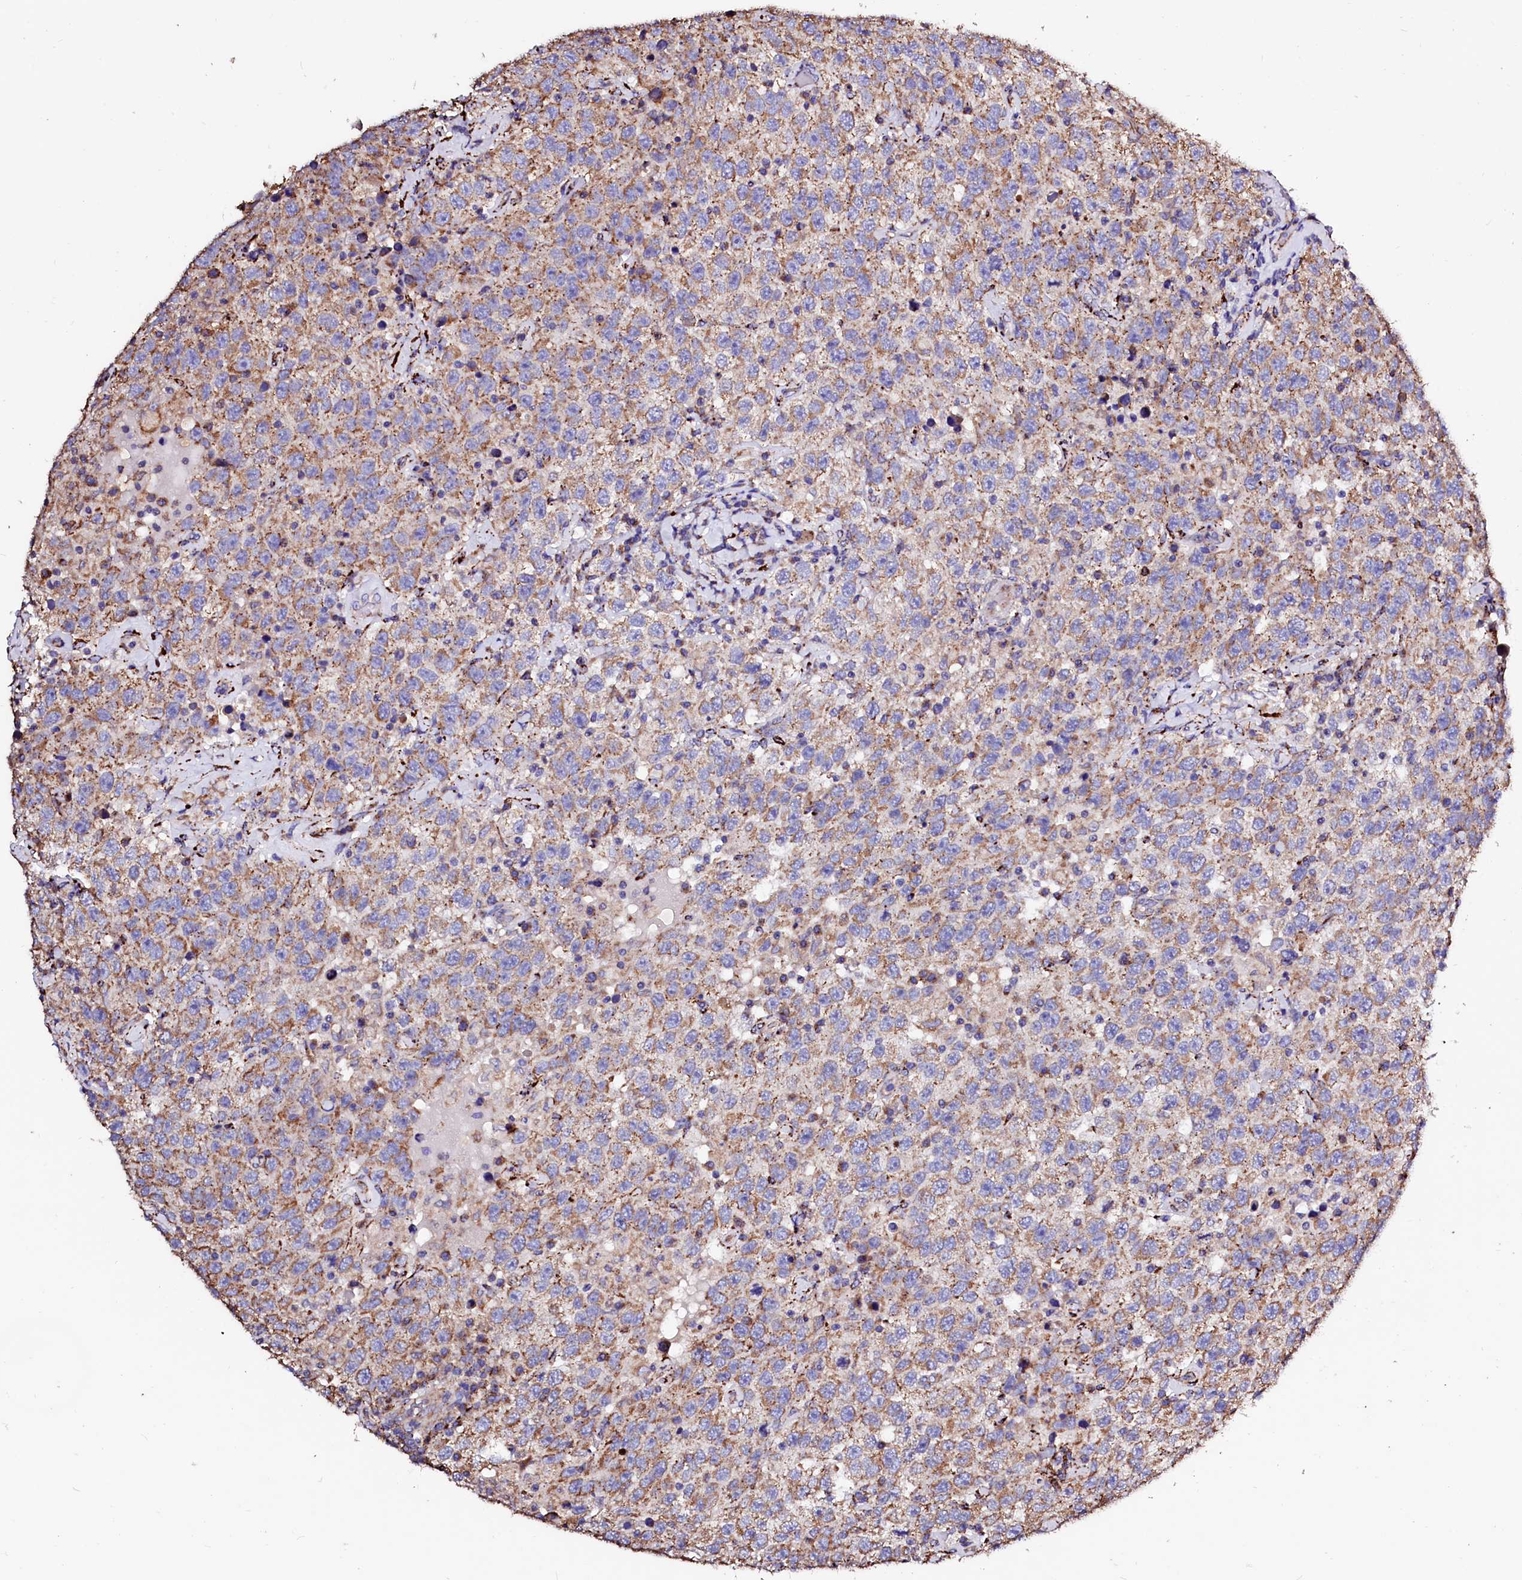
{"staining": {"intensity": "moderate", "quantity": "25%-75%", "location": "cytoplasmic/membranous"}, "tissue": "testis cancer", "cell_type": "Tumor cells", "image_type": "cancer", "snomed": [{"axis": "morphology", "description": "Seminoma, NOS"}, {"axis": "topography", "description": "Testis"}], "caption": "Moderate cytoplasmic/membranous positivity for a protein is identified in approximately 25%-75% of tumor cells of seminoma (testis) using immunohistochemistry.", "gene": "MAOB", "patient": {"sex": "male", "age": 41}}